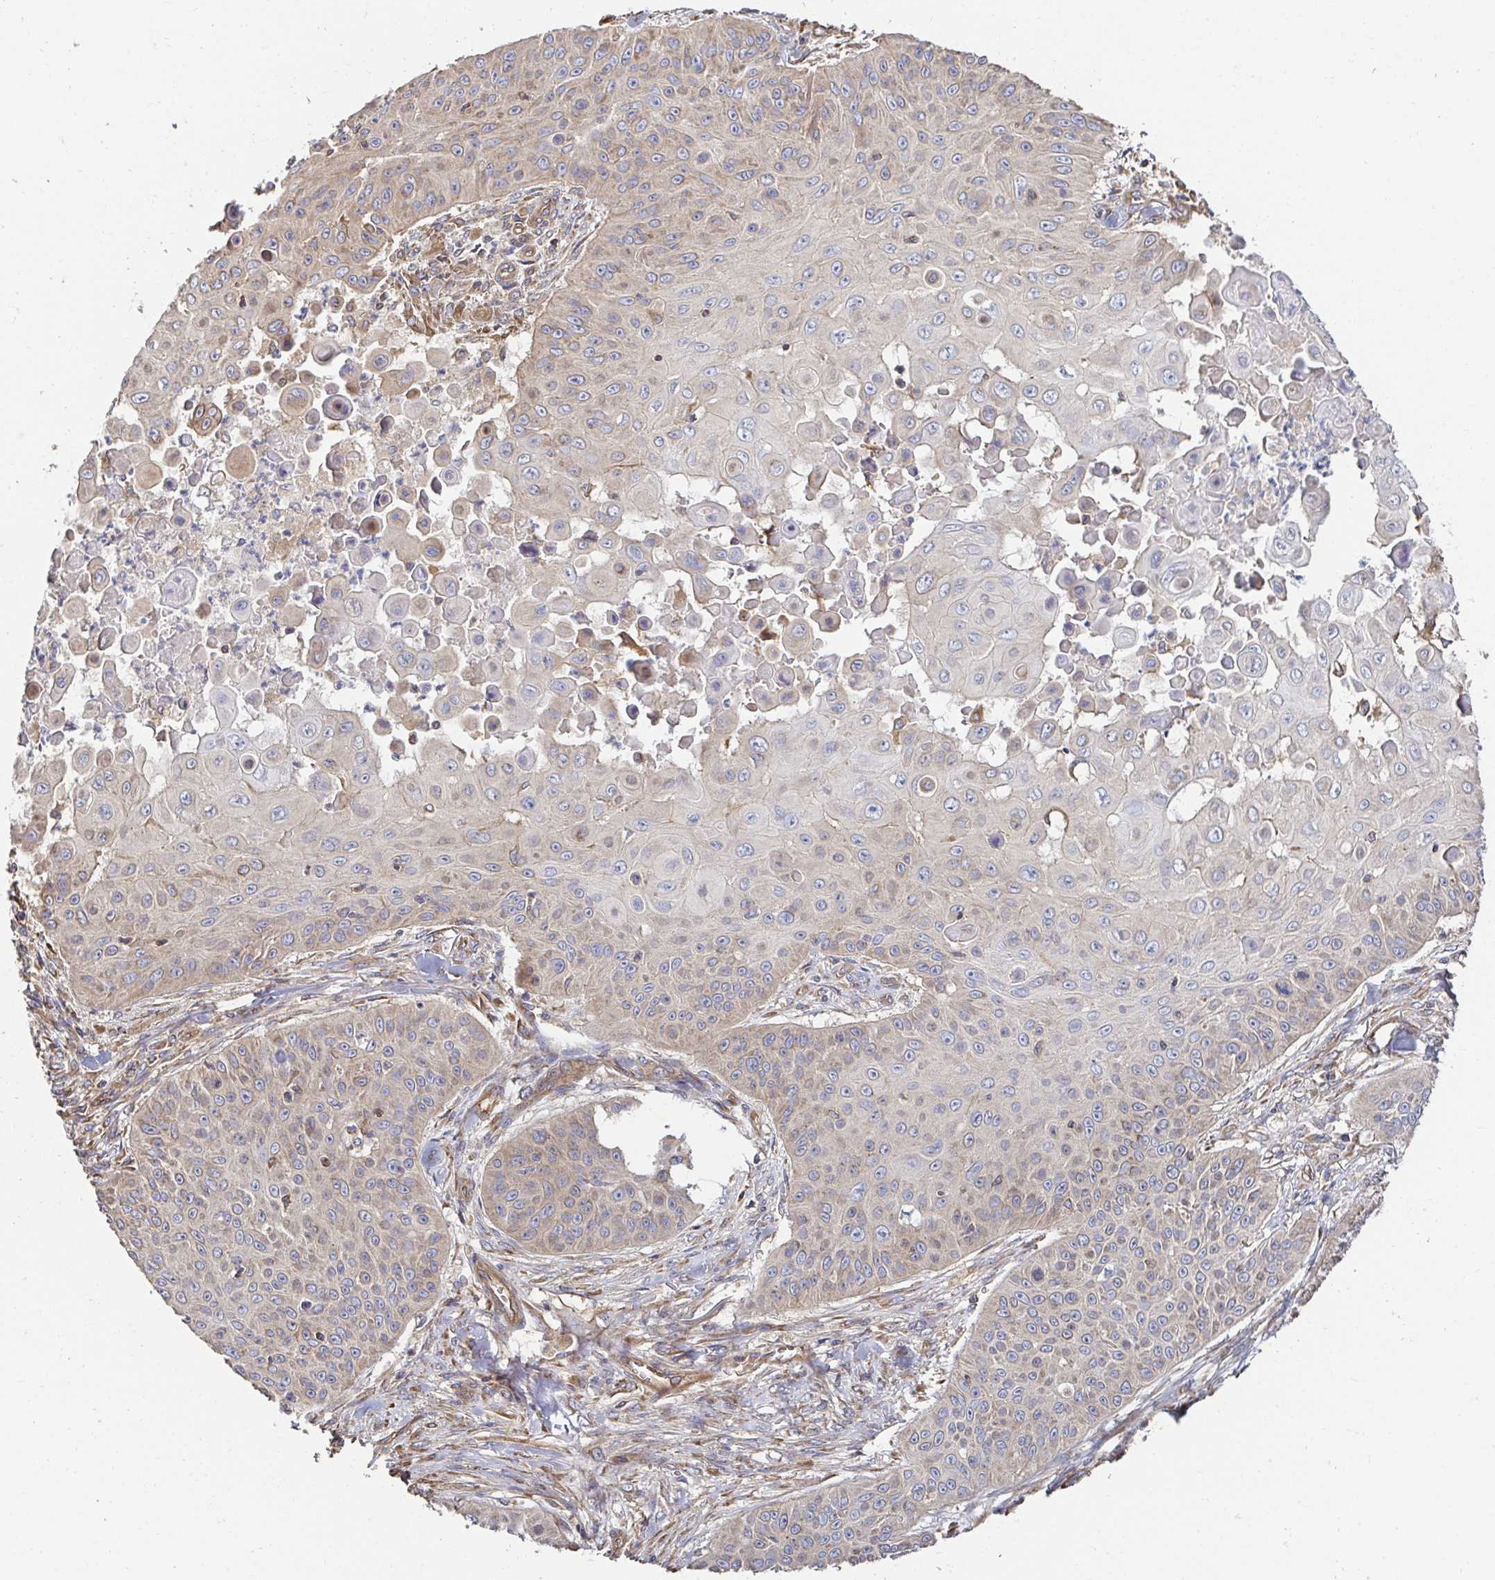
{"staining": {"intensity": "weak", "quantity": "25%-75%", "location": "cytoplasmic/membranous"}, "tissue": "skin cancer", "cell_type": "Tumor cells", "image_type": "cancer", "snomed": [{"axis": "morphology", "description": "Squamous cell carcinoma, NOS"}, {"axis": "topography", "description": "Skin"}], "caption": "High-power microscopy captured an immunohistochemistry photomicrograph of skin squamous cell carcinoma, revealing weak cytoplasmic/membranous staining in approximately 25%-75% of tumor cells. The staining was performed using DAB, with brown indicating positive protein expression. Nuclei are stained blue with hematoxylin.", "gene": "APBB1", "patient": {"sex": "male", "age": 82}}